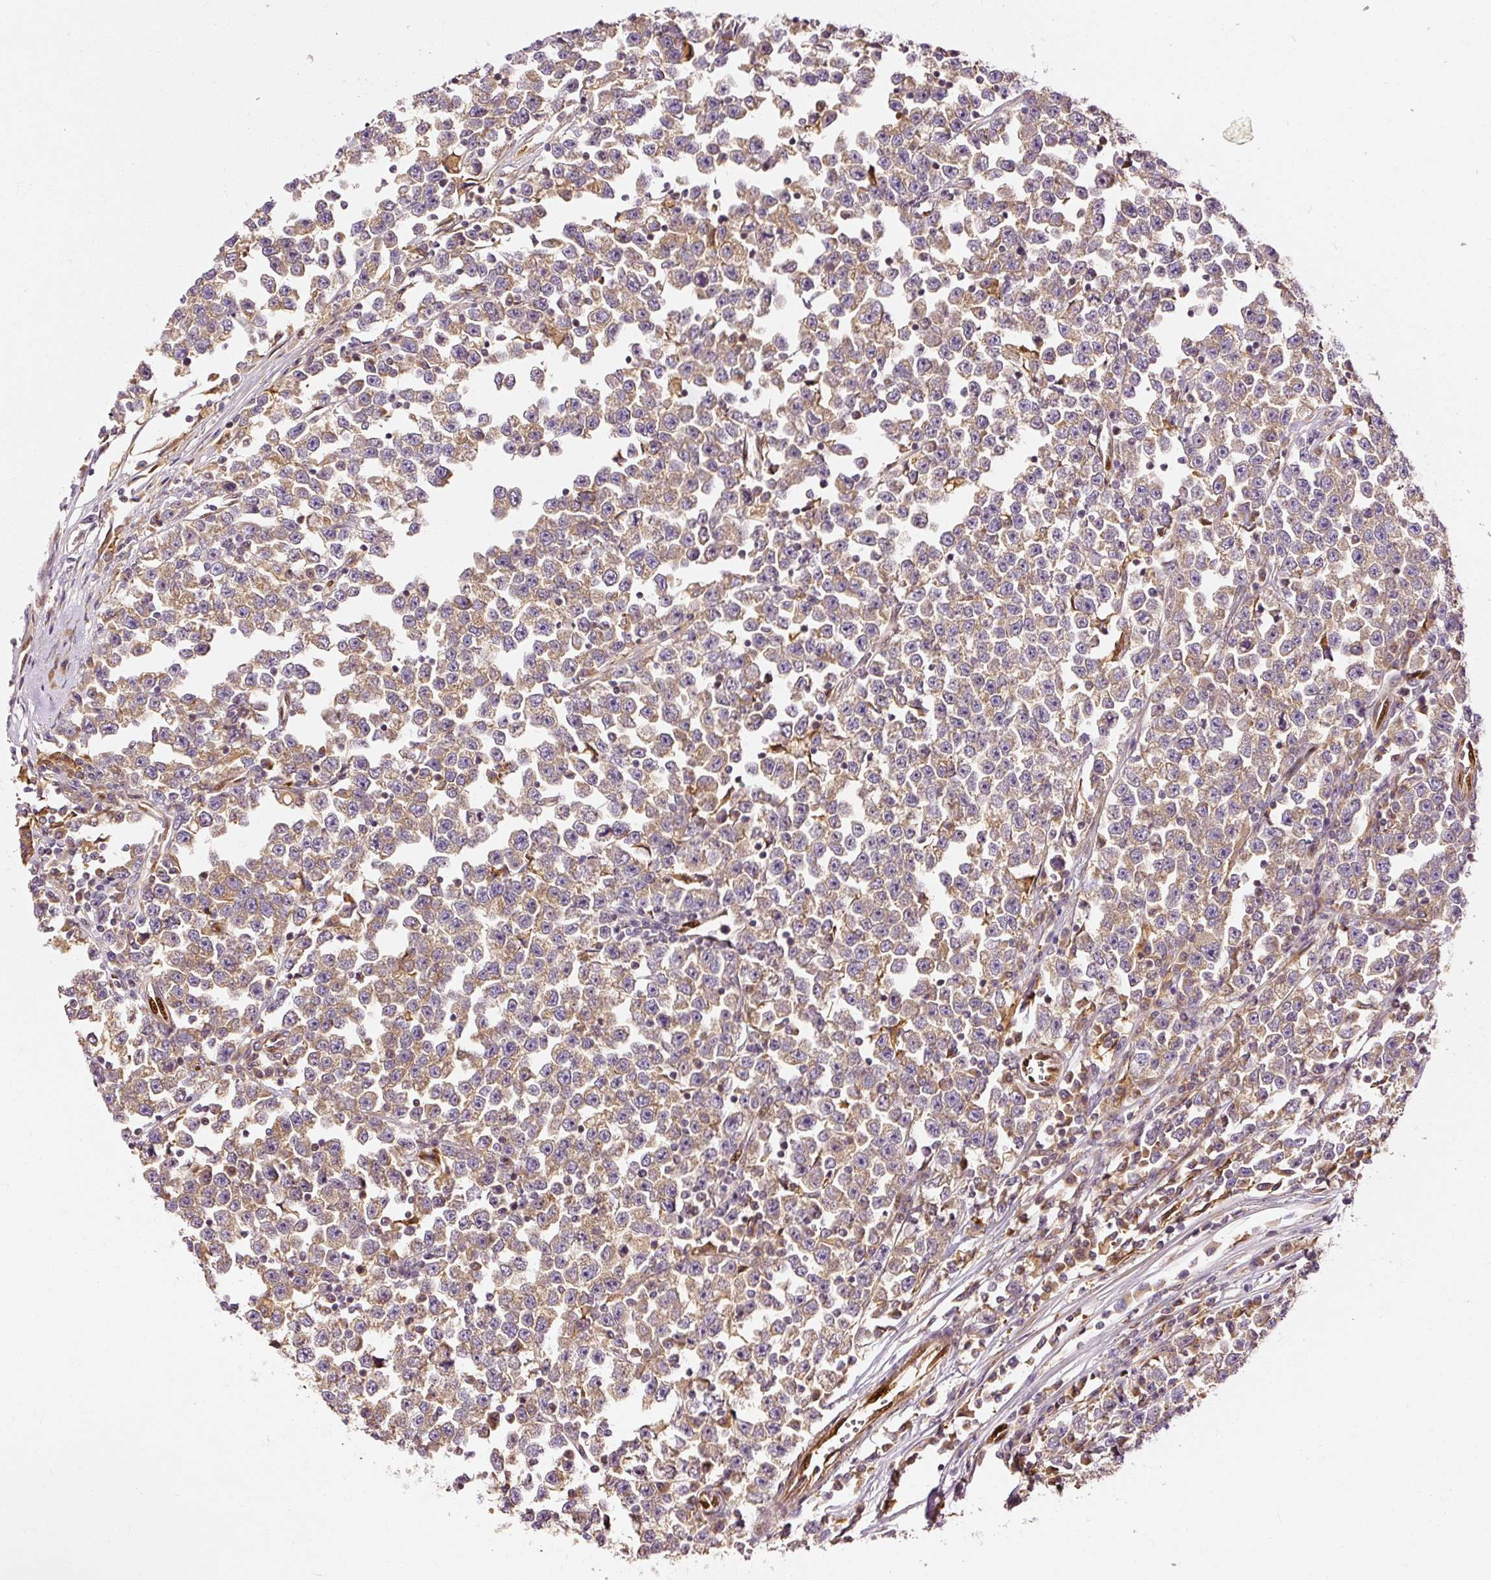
{"staining": {"intensity": "weak", "quantity": ">75%", "location": "cytoplasmic/membranous"}, "tissue": "testis cancer", "cell_type": "Tumor cells", "image_type": "cancer", "snomed": [{"axis": "morphology", "description": "Seminoma, NOS"}, {"axis": "topography", "description": "Testis"}], "caption": "Protein expression analysis of human testis cancer (seminoma) reveals weak cytoplasmic/membranous expression in about >75% of tumor cells.", "gene": "NAPA", "patient": {"sex": "male", "age": 43}}